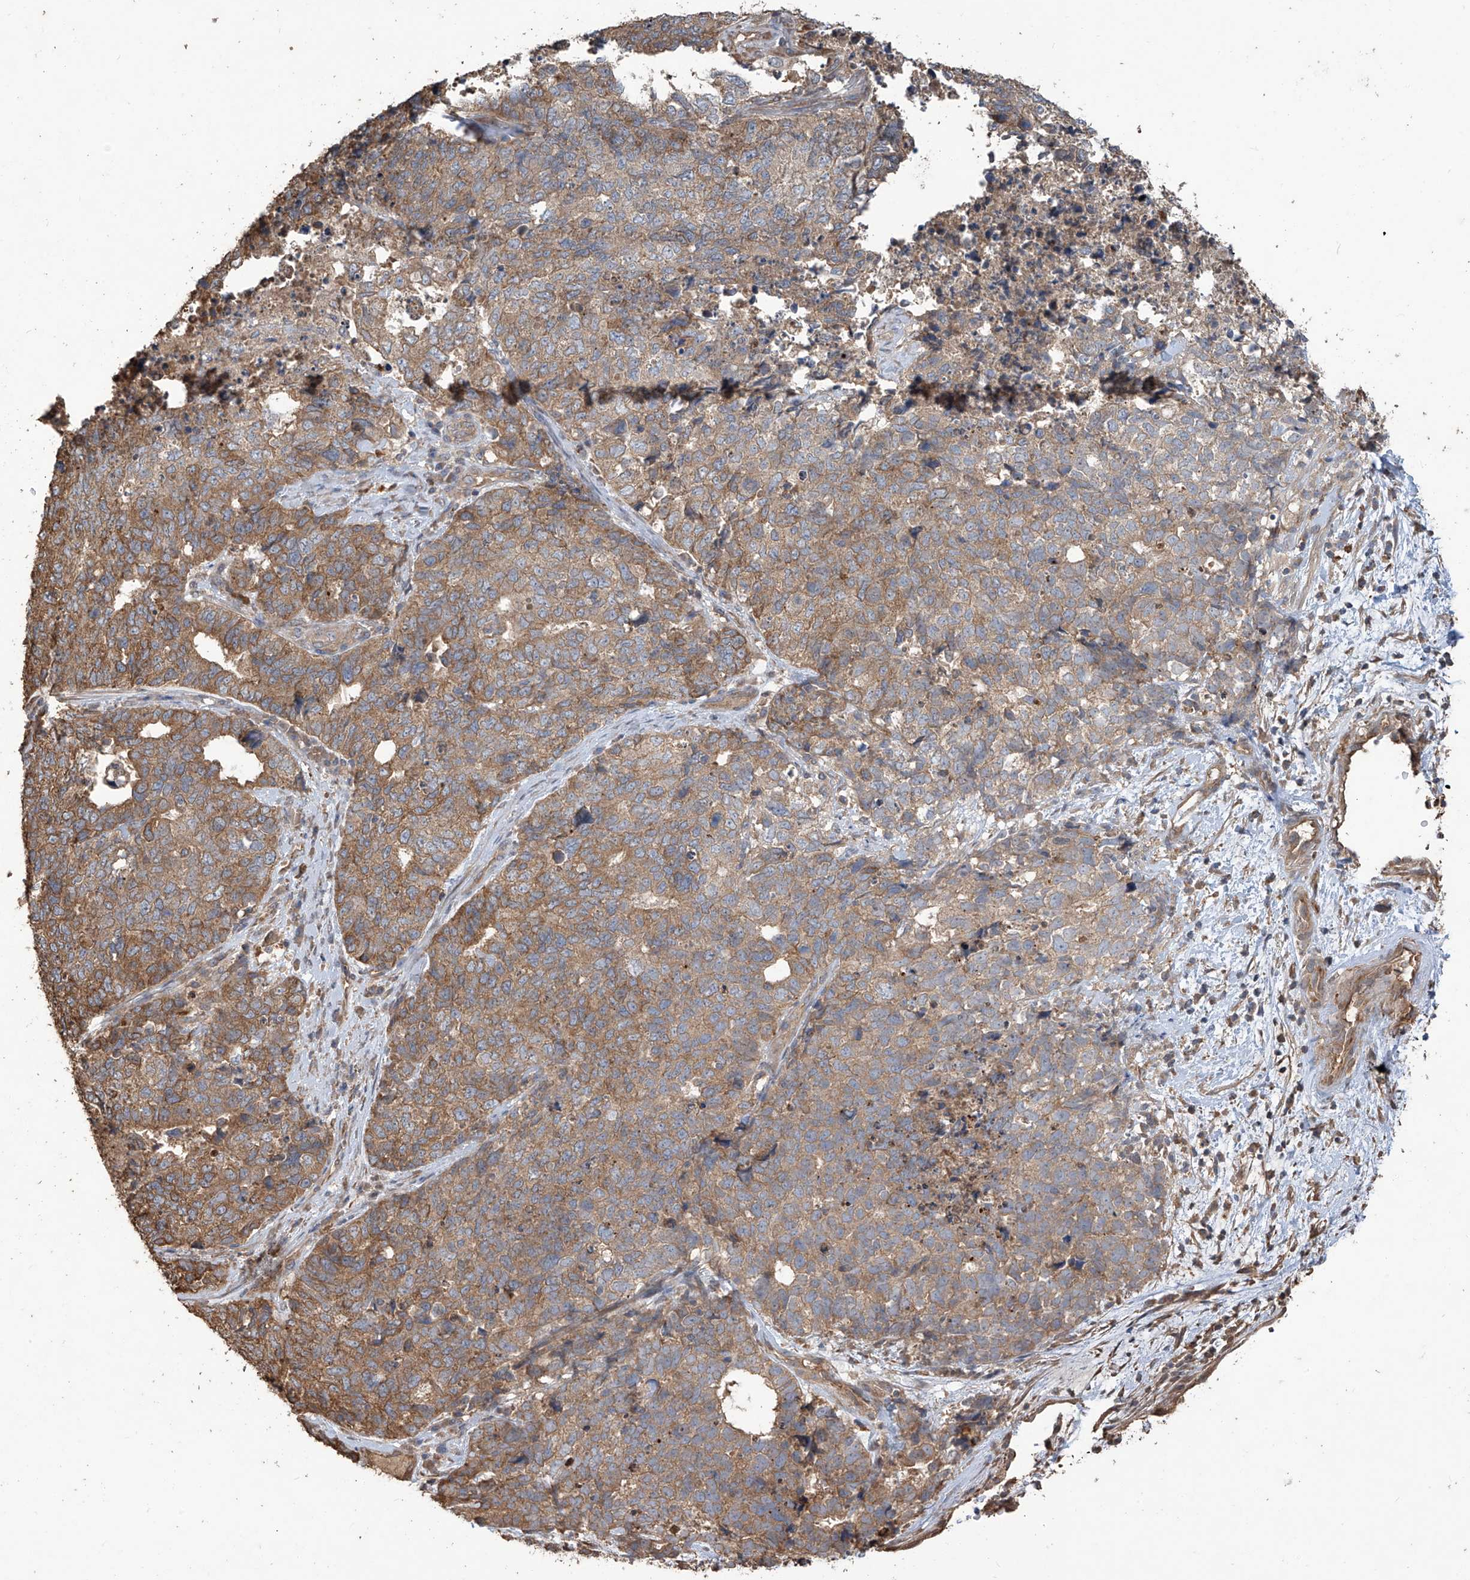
{"staining": {"intensity": "moderate", "quantity": ">75%", "location": "cytoplasmic/membranous"}, "tissue": "cervical cancer", "cell_type": "Tumor cells", "image_type": "cancer", "snomed": [{"axis": "morphology", "description": "Squamous cell carcinoma, NOS"}, {"axis": "topography", "description": "Cervix"}], "caption": "Protein analysis of cervical cancer (squamous cell carcinoma) tissue displays moderate cytoplasmic/membranous positivity in about >75% of tumor cells.", "gene": "AGBL5", "patient": {"sex": "female", "age": 63}}